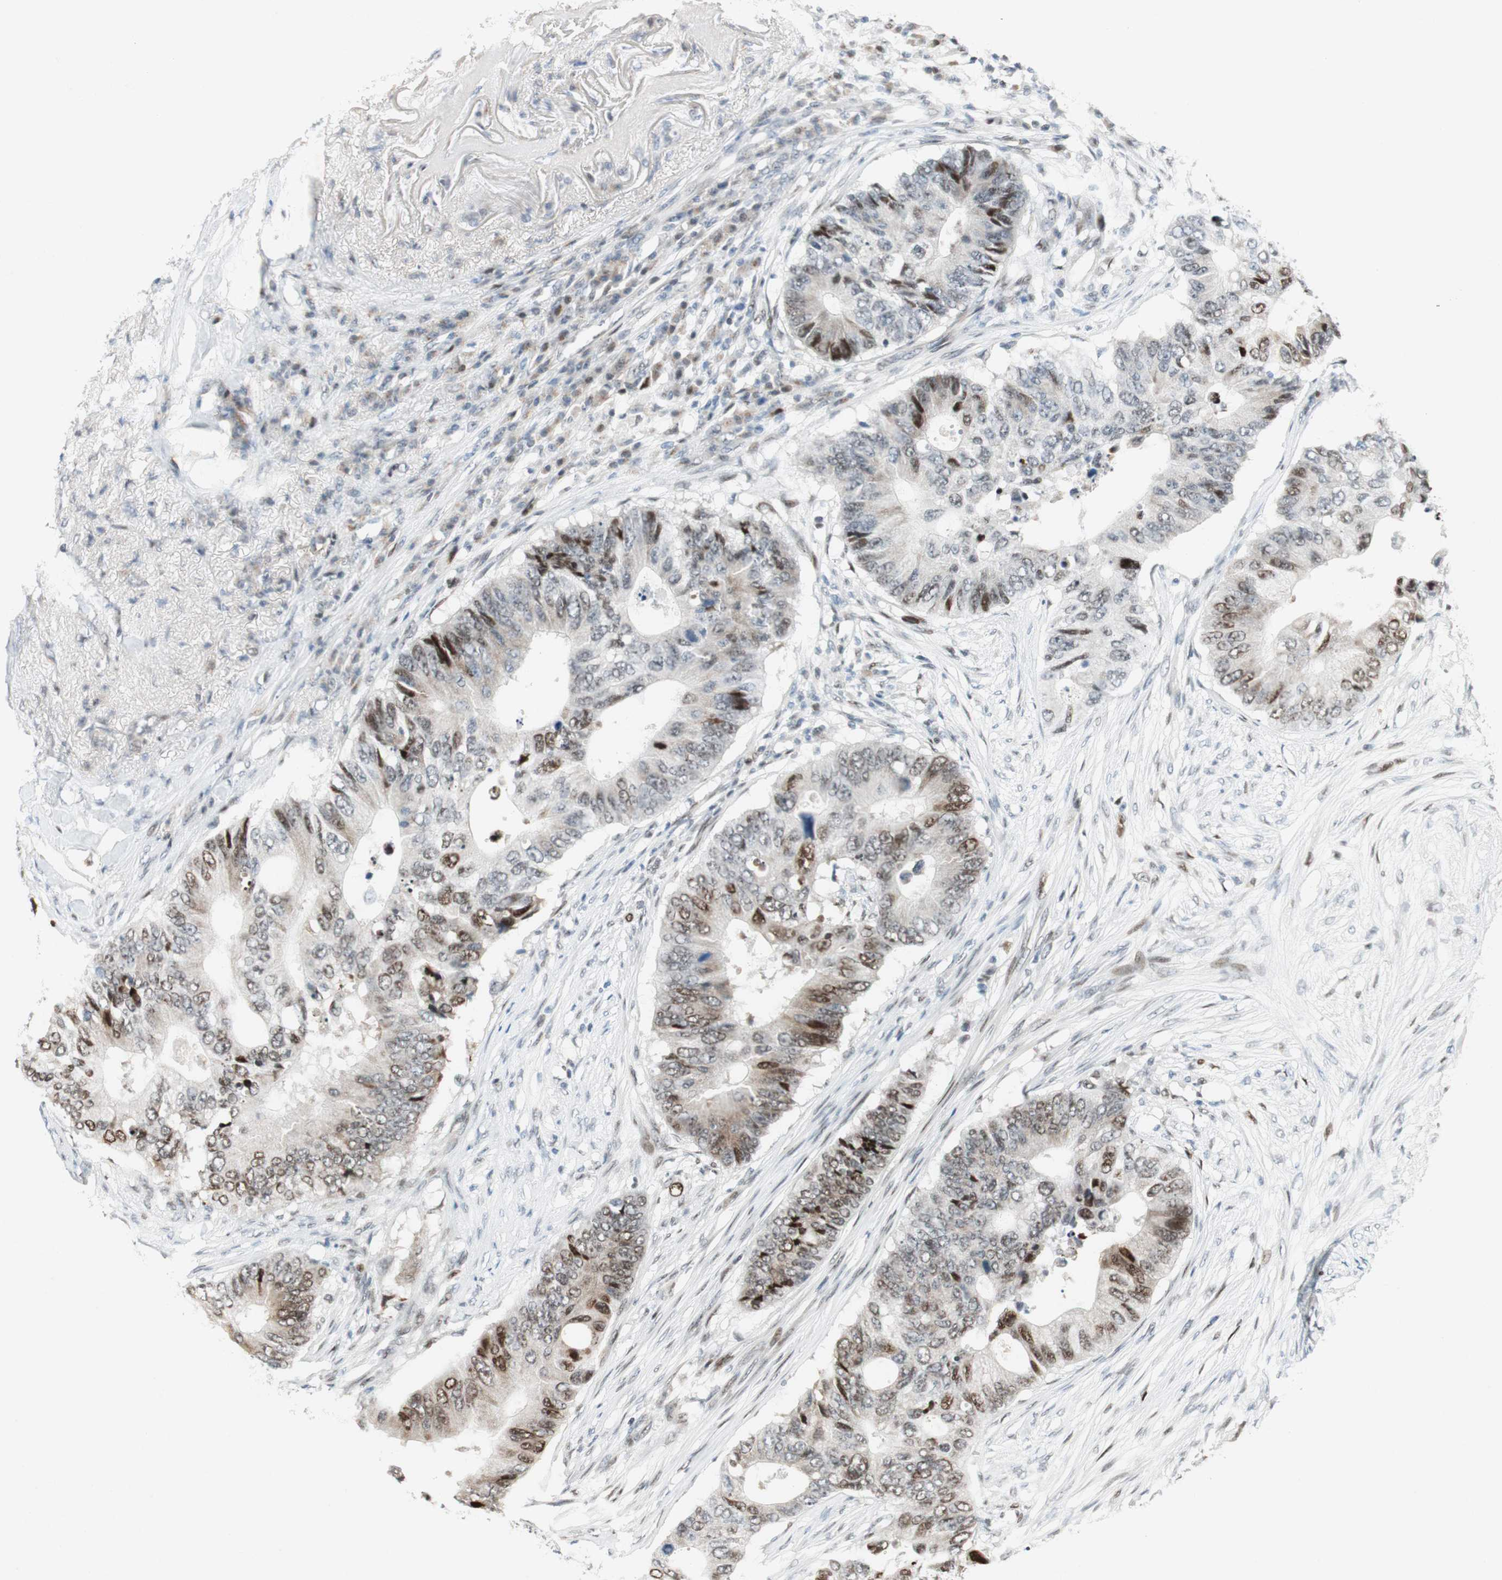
{"staining": {"intensity": "strong", "quantity": "<25%", "location": "nuclear"}, "tissue": "colorectal cancer", "cell_type": "Tumor cells", "image_type": "cancer", "snomed": [{"axis": "morphology", "description": "Adenocarcinoma, NOS"}, {"axis": "topography", "description": "Colon"}], "caption": "A photomicrograph of colorectal cancer (adenocarcinoma) stained for a protein displays strong nuclear brown staining in tumor cells. (brown staining indicates protein expression, while blue staining denotes nuclei).", "gene": "AJUBA", "patient": {"sex": "male", "age": 71}}